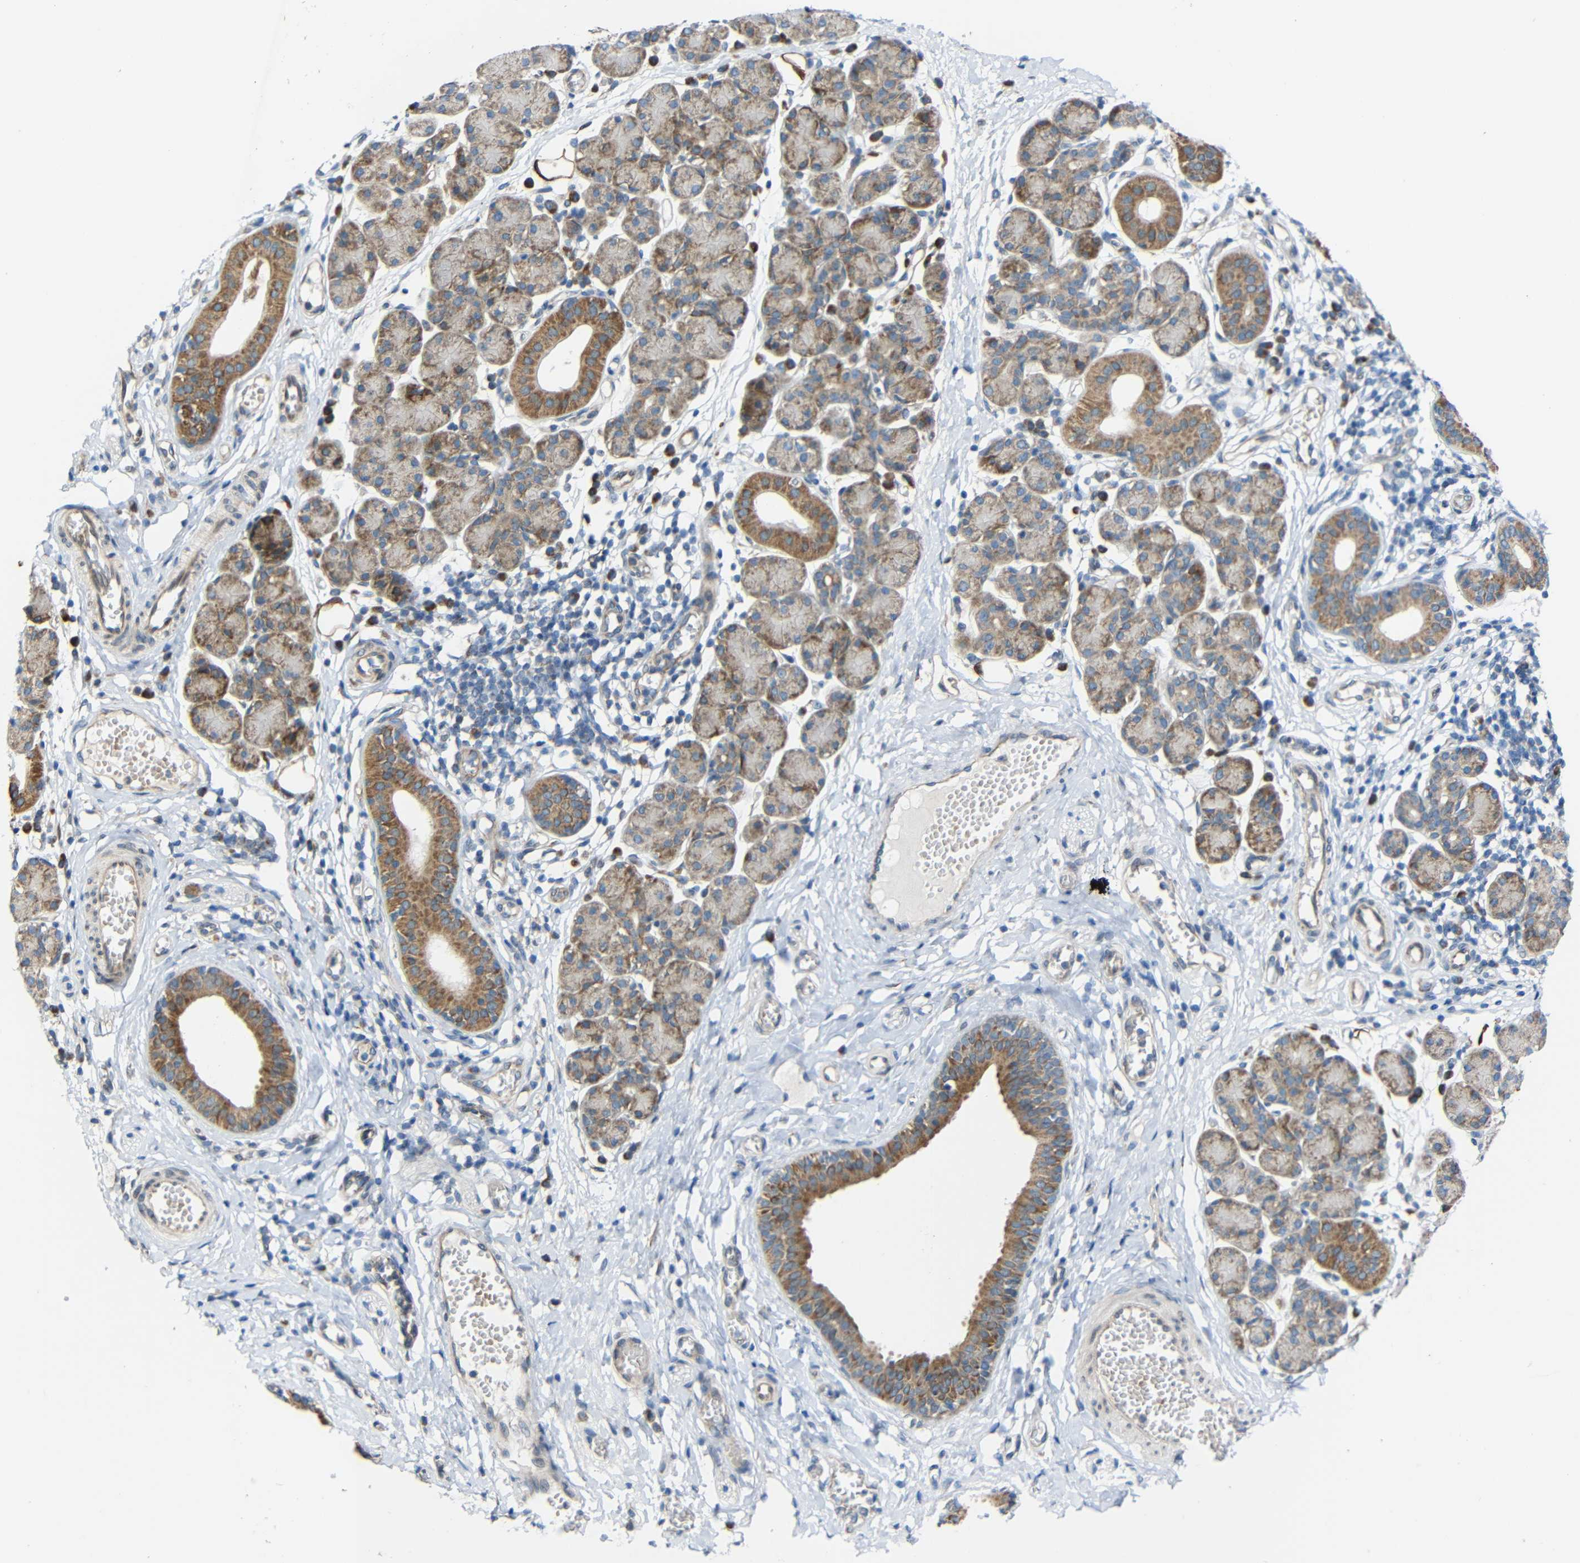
{"staining": {"intensity": "weak", "quantity": "25%-75%", "location": "cytoplasmic/membranous"}, "tissue": "salivary gland", "cell_type": "Glandular cells", "image_type": "normal", "snomed": [{"axis": "morphology", "description": "Normal tissue, NOS"}, {"axis": "morphology", "description": "Inflammation, NOS"}, {"axis": "topography", "description": "Lymph node"}, {"axis": "topography", "description": "Salivary gland"}], "caption": "A photomicrograph of human salivary gland stained for a protein exhibits weak cytoplasmic/membranous brown staining in glandular cells. Using DAB (3,3'-diaminobenzidine) (brown) and hematoxylin (blue) stains, captured at high magnification using brightfield microscopy.", "gene": "TMEM25", "patient": {"sex": "male", "age": 3}}